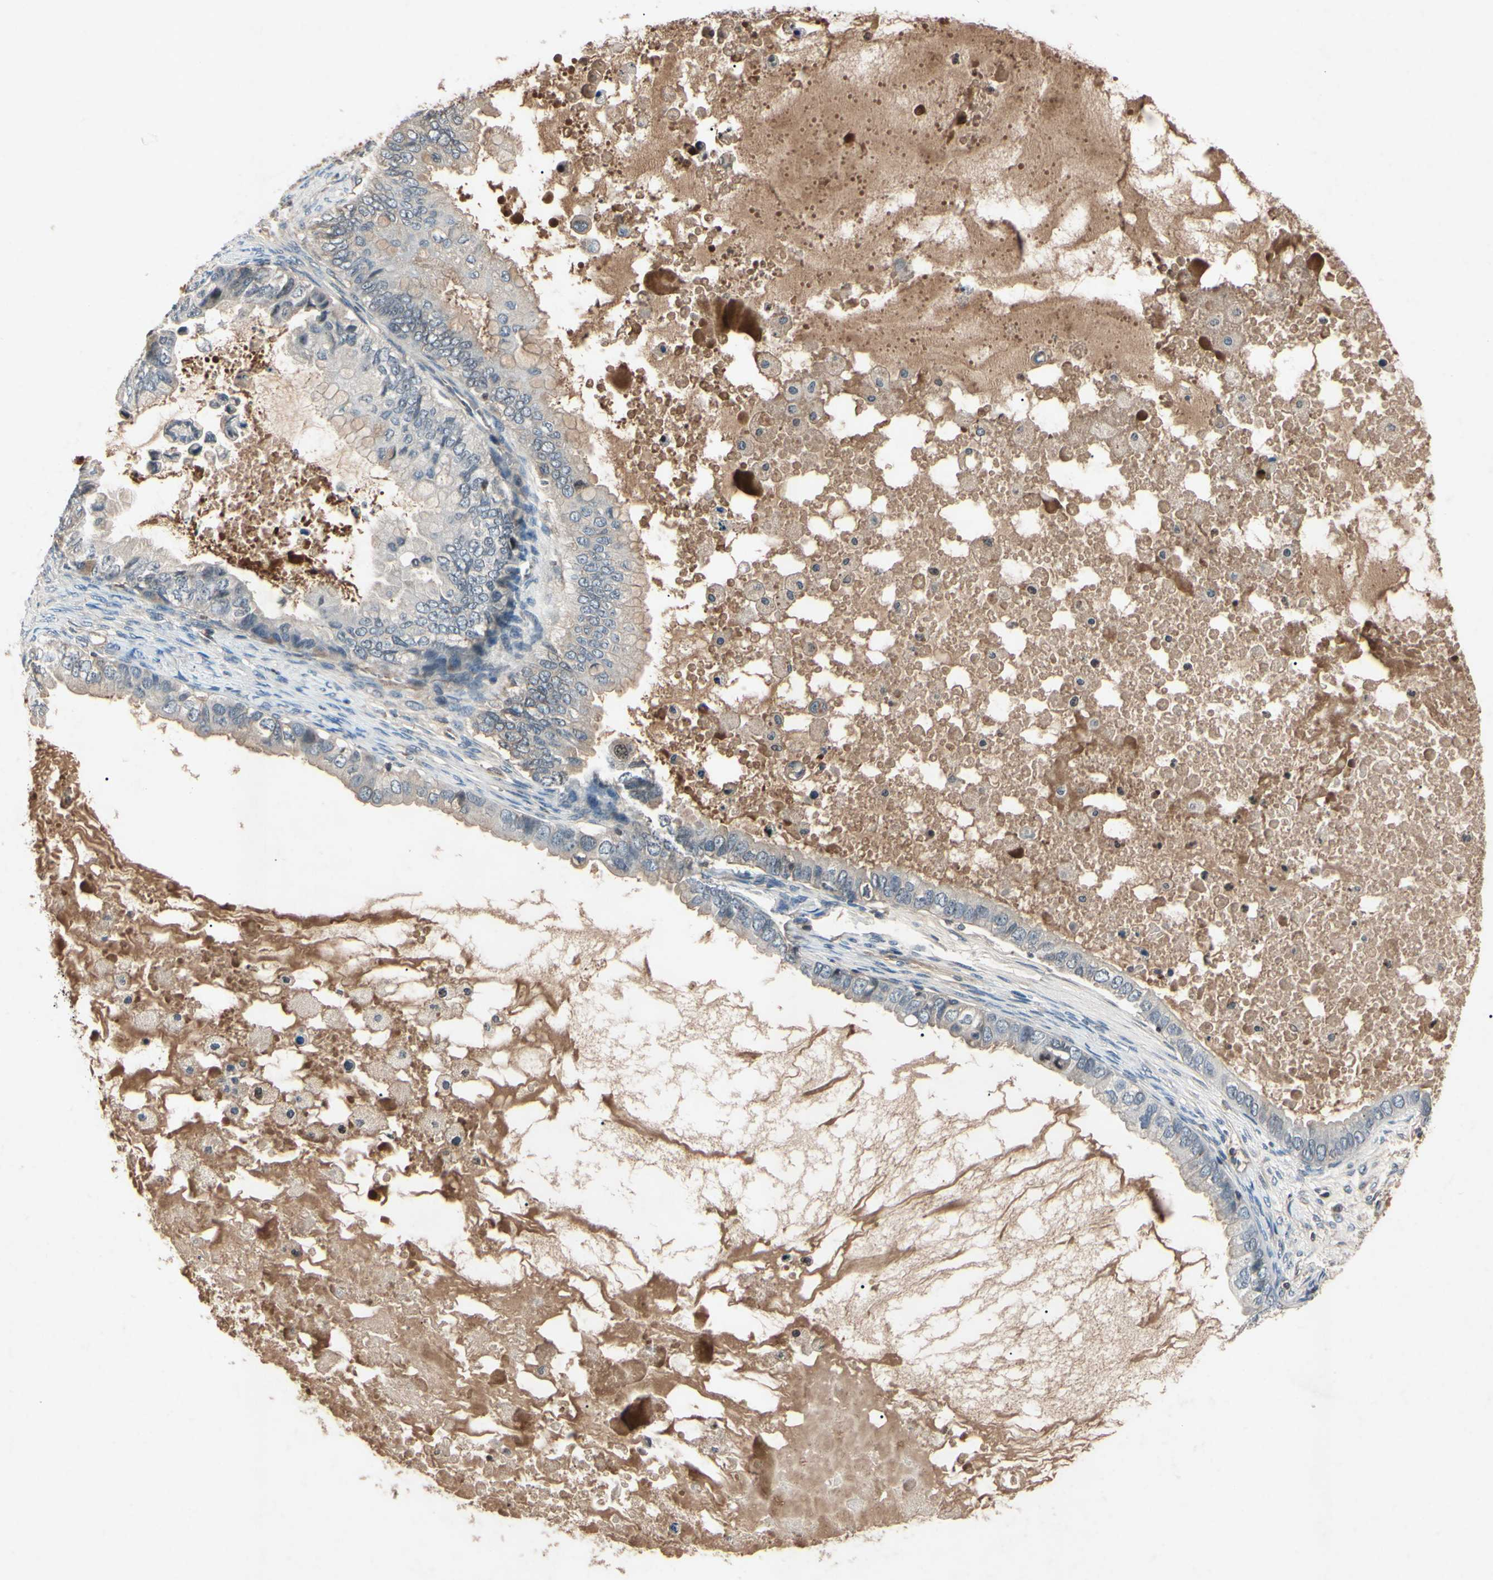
{"staining": {"intensity": "negative", "quantity": "none", "location": "none"}, "tissue": "ovarian cancer", "cell_type": "Tumor cells", "image_type": "cancer", "snomed": [{"axis": "morphology", "description": "Cystadenocarcinoma, mucinous, NOS"}, {"axis": "topography", "description": "Ovary"}], "caption": "Immunohistochemistry (IHC) image of neoplastic tissue: human mucinous cystadenocarcinoma (ovarian) stained with DAB displays no significant protein positivity in tumor cells.", "gene": "AEBP1", "patient": {"sex": "female", "age": 80}}